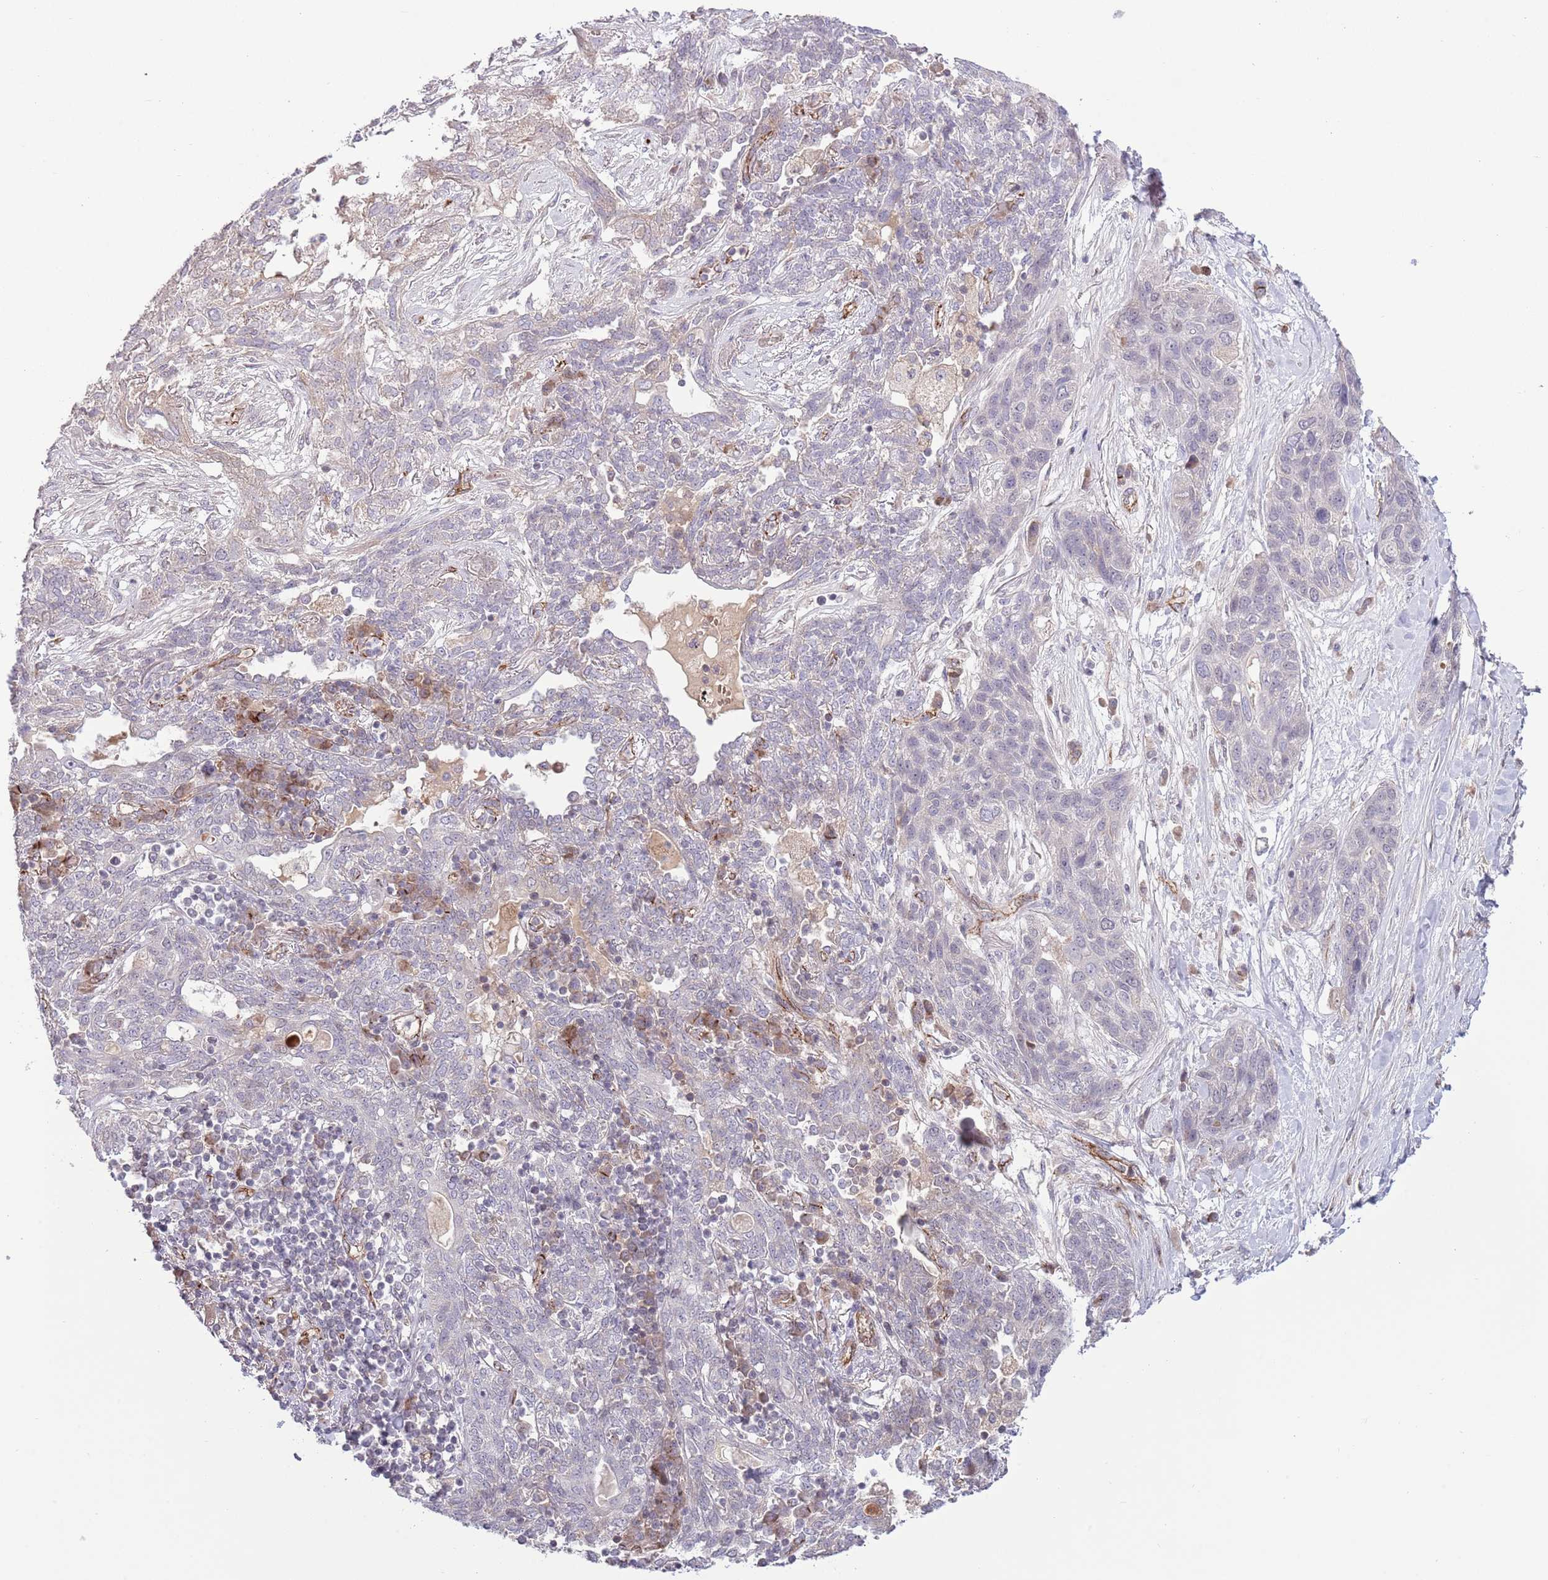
{"staining": {"intensity": "negative", "quantity": "none", "location": "none"}, "tissue": "lung cancer", "cell_type": "Tumor cells", "image_type": "cancer", "snomed": [{"axis": "morphology", "description": "Squamous cell carcinoma, NOS"}, {"axis": "topography", "description": "Lung"}], "caption": "Tumor cells are negative for brown protein staining in squamous cell carcinoma (lung).", "gene": "DPP10", "patient": {"sex": "female", "age": 70}}